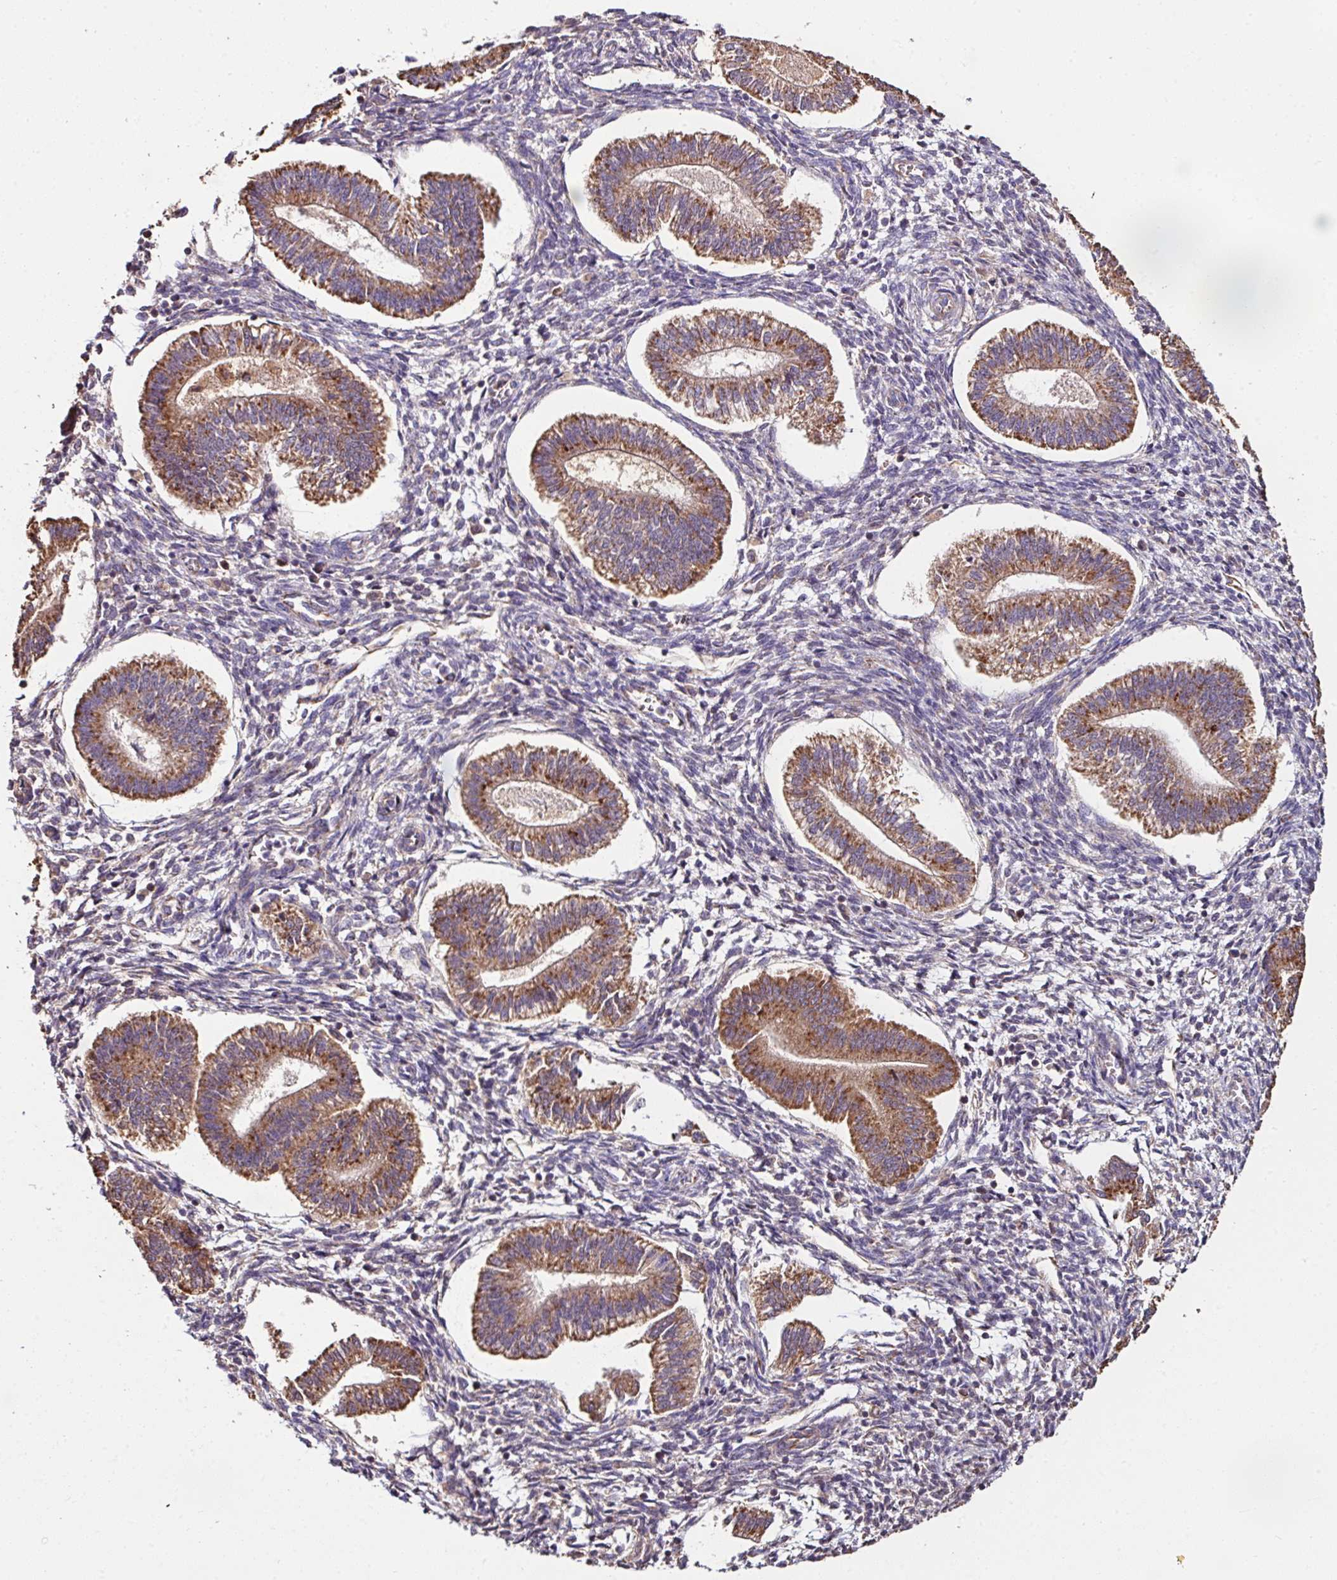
{"staining": {"intensity": "negative", "quantity": "none", "location": "none"}, "tissue": "endometrium", "cell_type": "Cells in endometrial stroma", "image_type": "normal", "snomed": [{"axis": "morphology", "description": "Normal tissue, NOS"}, {"axis": "topography", "description": "Endometrium"}], "caption": "Immunohistochemistry micrograph of unremarkable endometrium: endometrium stained with DAB (3,3'-diaminobenzidine) reveals no significant protein positivity in cells in endometrial stroma. Brightfield microscopy of IHC stained with DAB (3,3'-diaminobenzidine) (brown) and hematoxylin (blue), captured at high magnification.", "gene": "CPD", "patient": {"sex": "female", "age": 25}}